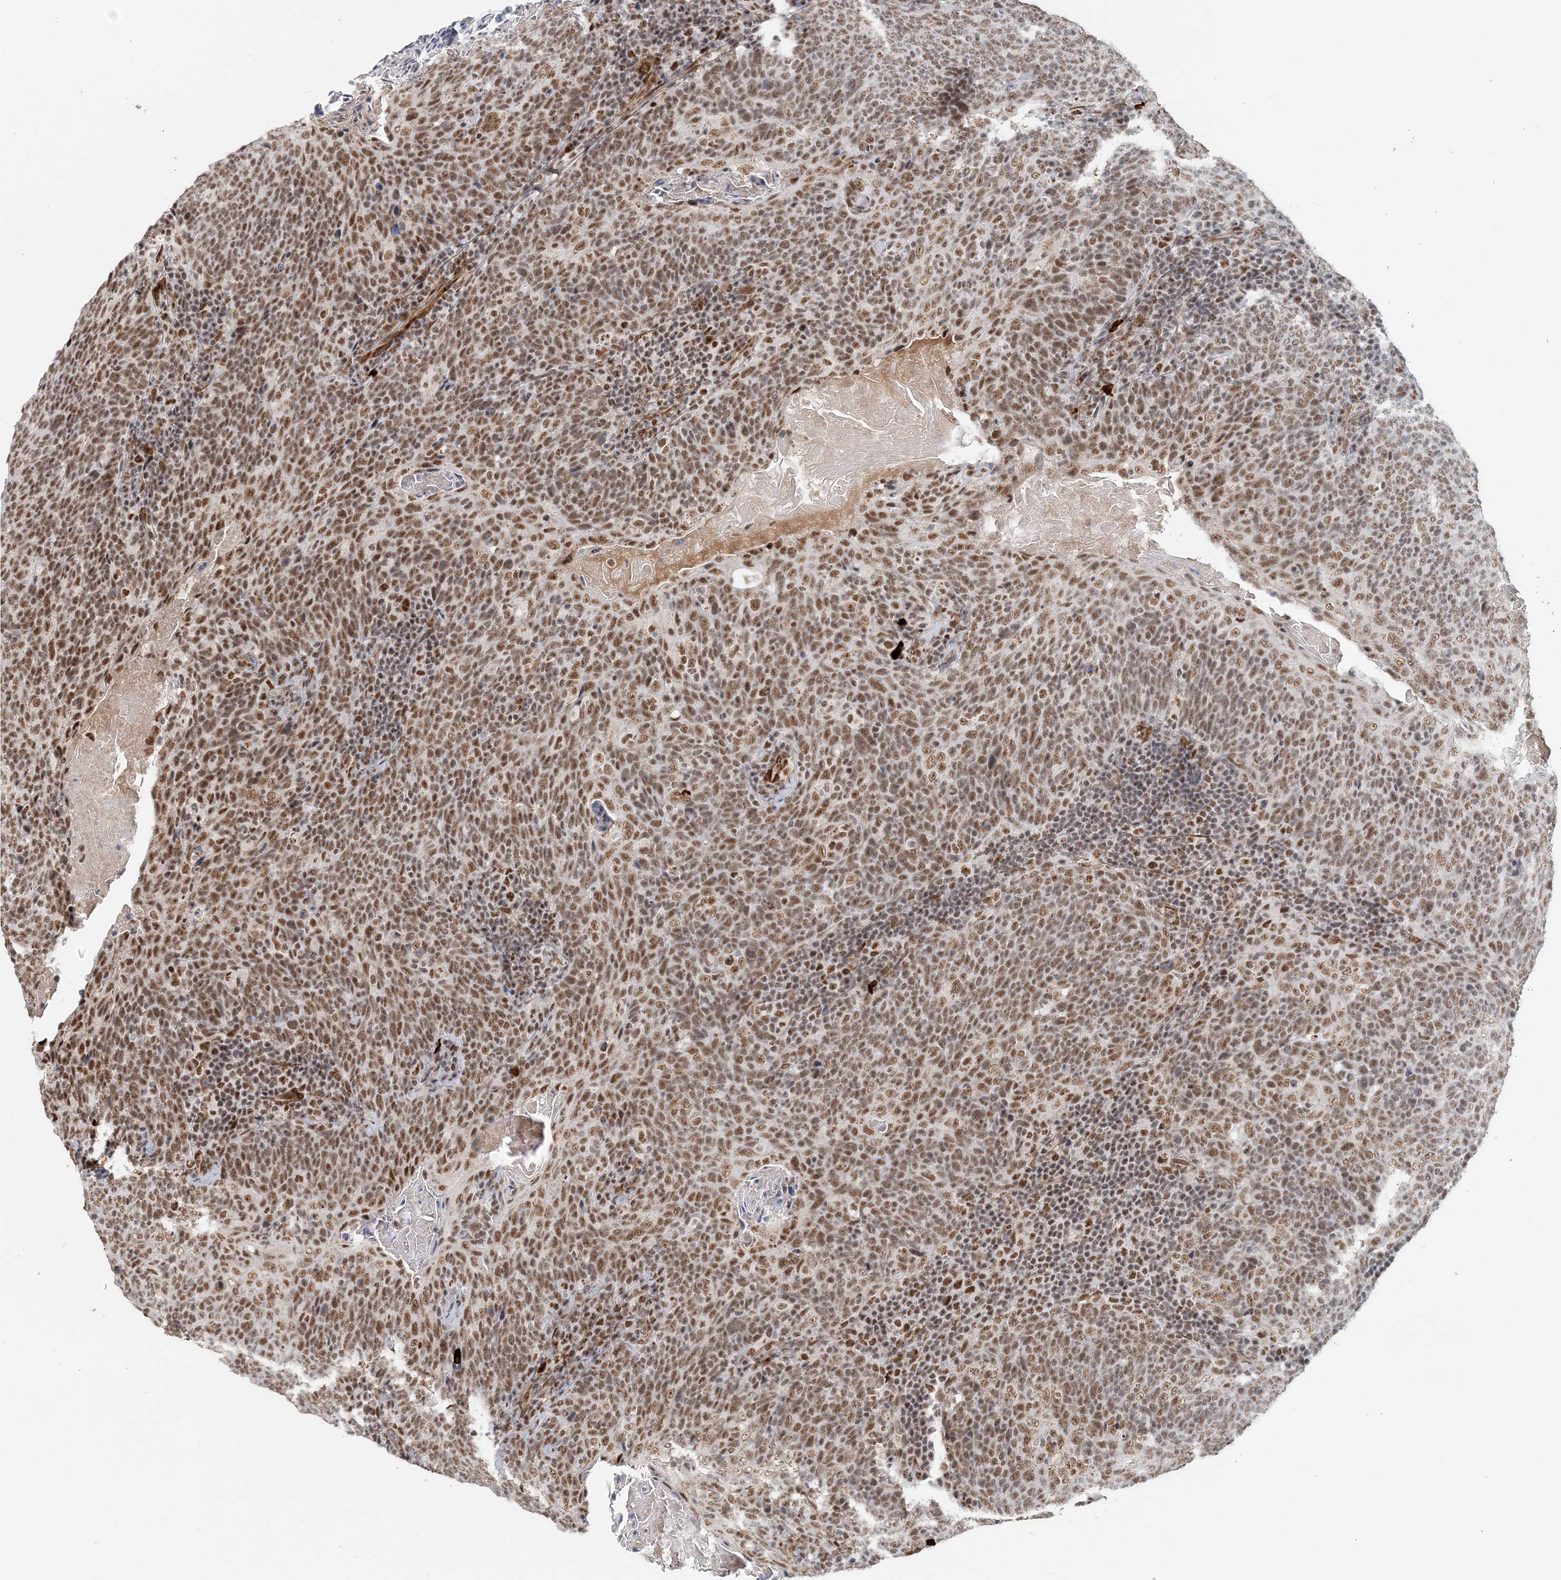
{"staining": {"intensity": "moderate", "quantity": ">75%", "location": "nuclear"}, "tissue": "head and neck cancer", "cell_type": "Tumor cells", "image_type": "cancer", "snomed": [{"axis": "morphology", "description": "Squamous cell carcinoma, NOS"}, {"axis": "morphology", "description": "Squamous cell carcinoma, metastatic, NOS"}, {"axis": "topography", "description": "Lymph node"}, {"axis": "topography", "description": "Head-Neck"}], "caption": "Protein staining by immunohistochemistry (IHC) shows moderate nuclear staining in approximately >75% of tumor cells in head and neck cancer.", "gene": "PLRG1", "patient": {"sex": "male", "age": 62}}